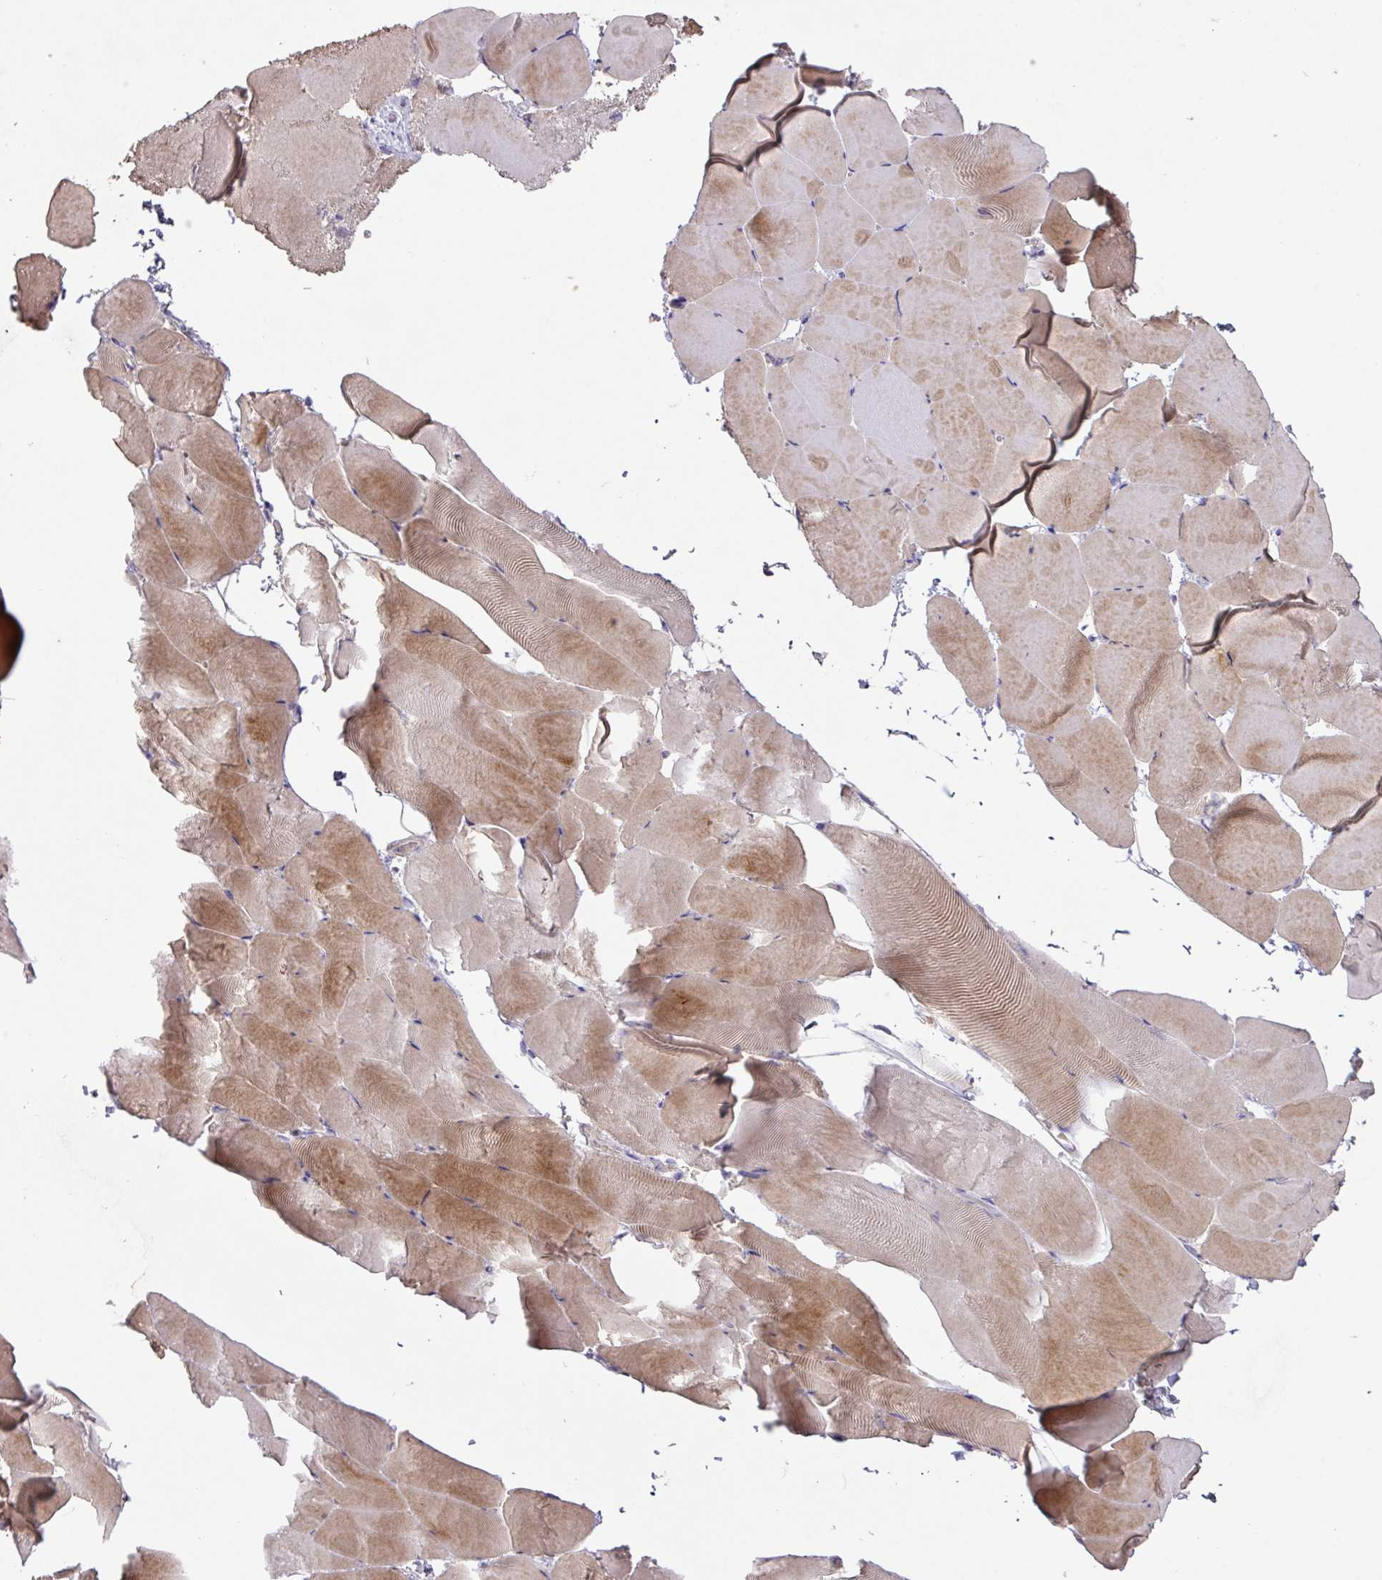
{"staining": {"intensity": "moderate", "quantity": "25%-75%", "location": "cytoplasmic/membranous"}, "tissue": "skeletal muscle", "cell_type": "Myocytes", "image_type": "normal", "snomed": [{"axis": "morphology", "description": "Normal tissue, NOS"}, {"axis": "topography", "description": "Skeletal muscle"}], "caption": "Brown immunohistochemical staining in unremarkable skeletal muscle reveals moderate cytoplasmic/membranous expression in approximately 25%-75% of myocytes.", "gene": "PRADC1", "patient": {"sex": "female", "age": 64}}